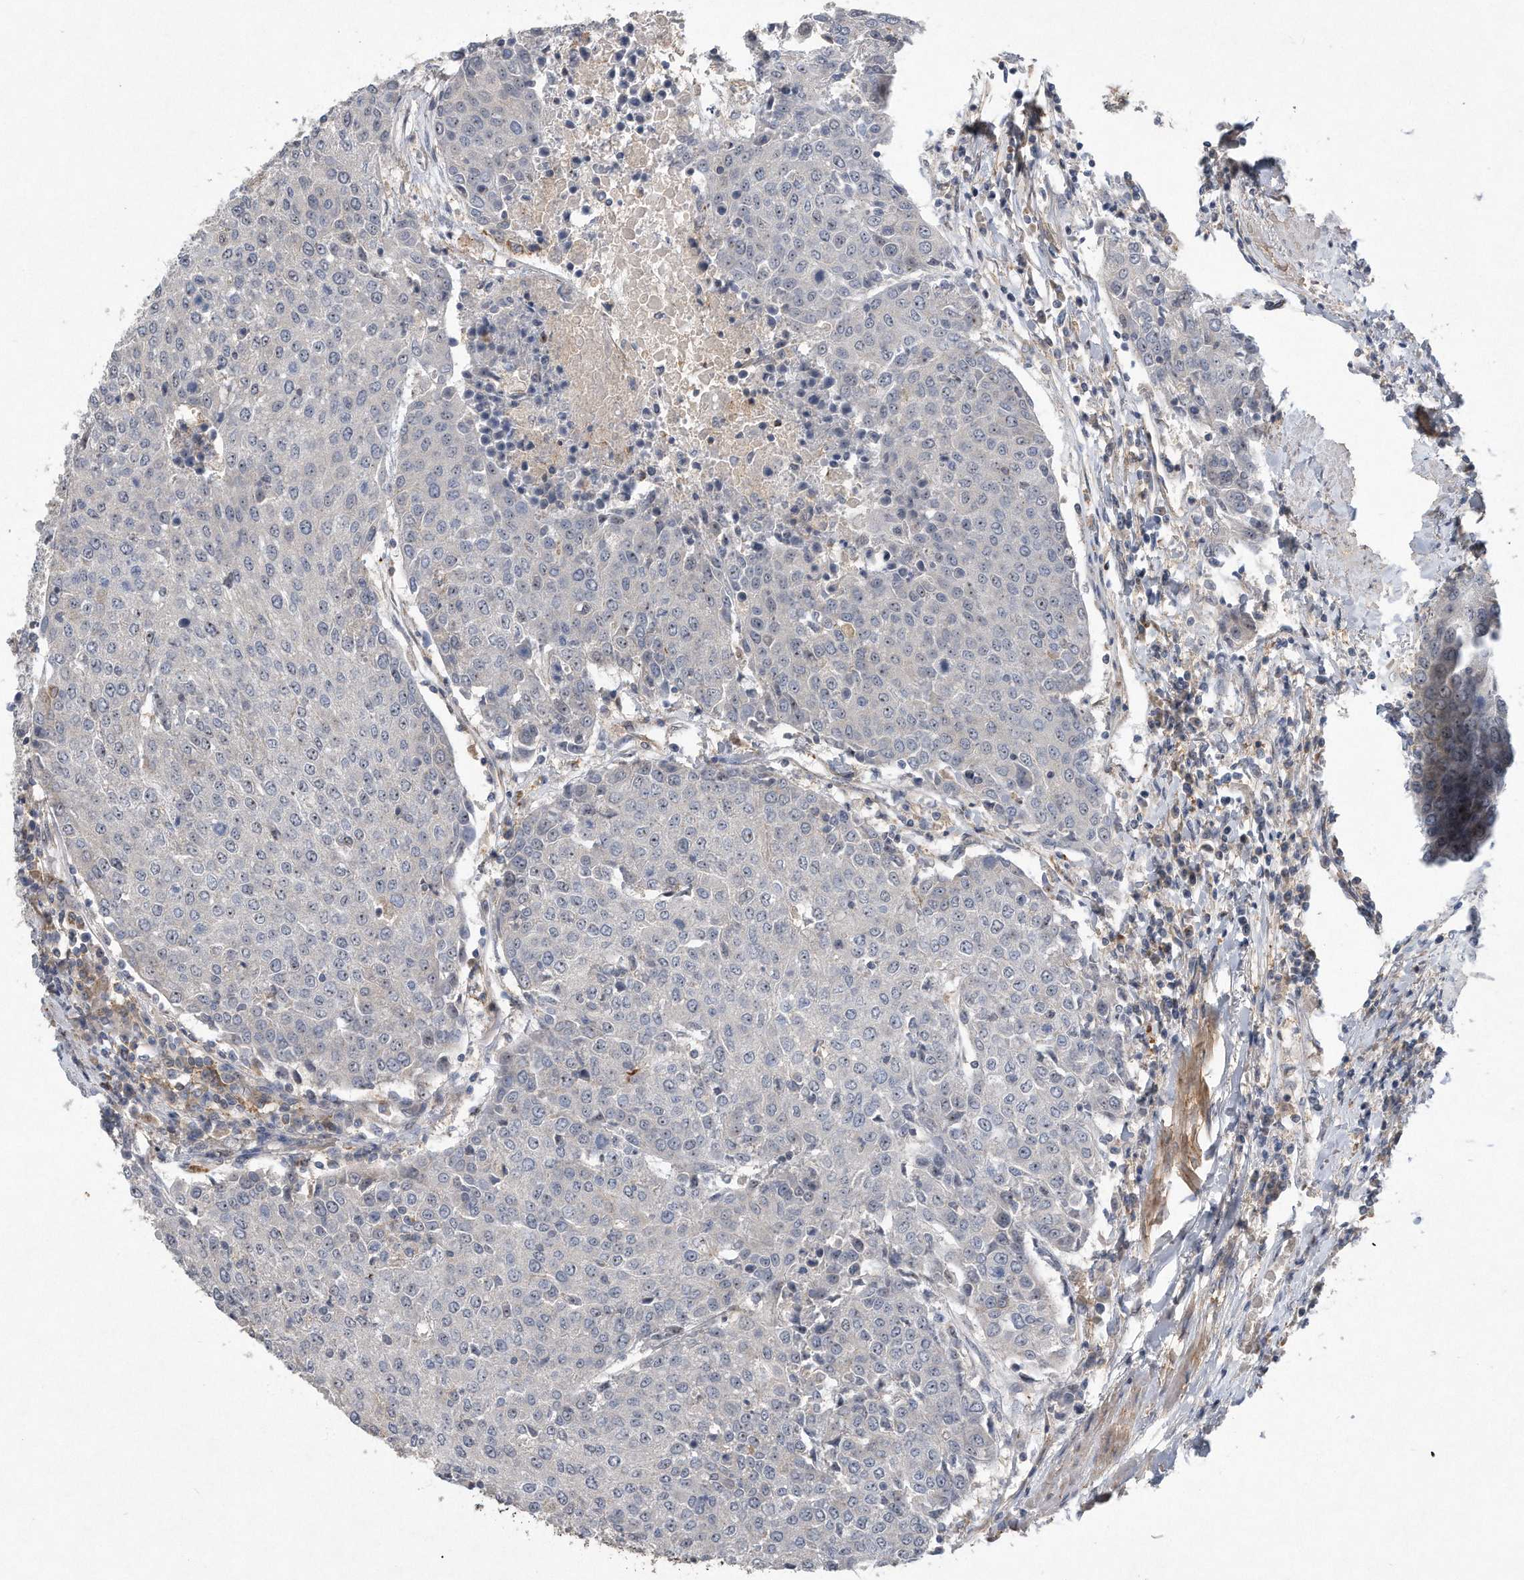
{"staining": {"intensity": "negative", "quantity": "none", "location": "none"}, "tissue": "urothelial cancer", "cell_type": "Tumor cells", "image_type": "cancer", "snomed": [{"axis": "morphology", "description": "Urothelial carcinoma, High grade"}, {"axis": "topography", "description": "Urinary bladder"}], "caption": "The histopathology image demonstrates no significant expression in tumor cells of urothelial cancer.", "gene": "PGBD2", "patient": {"sex": "female", "age": 85}}